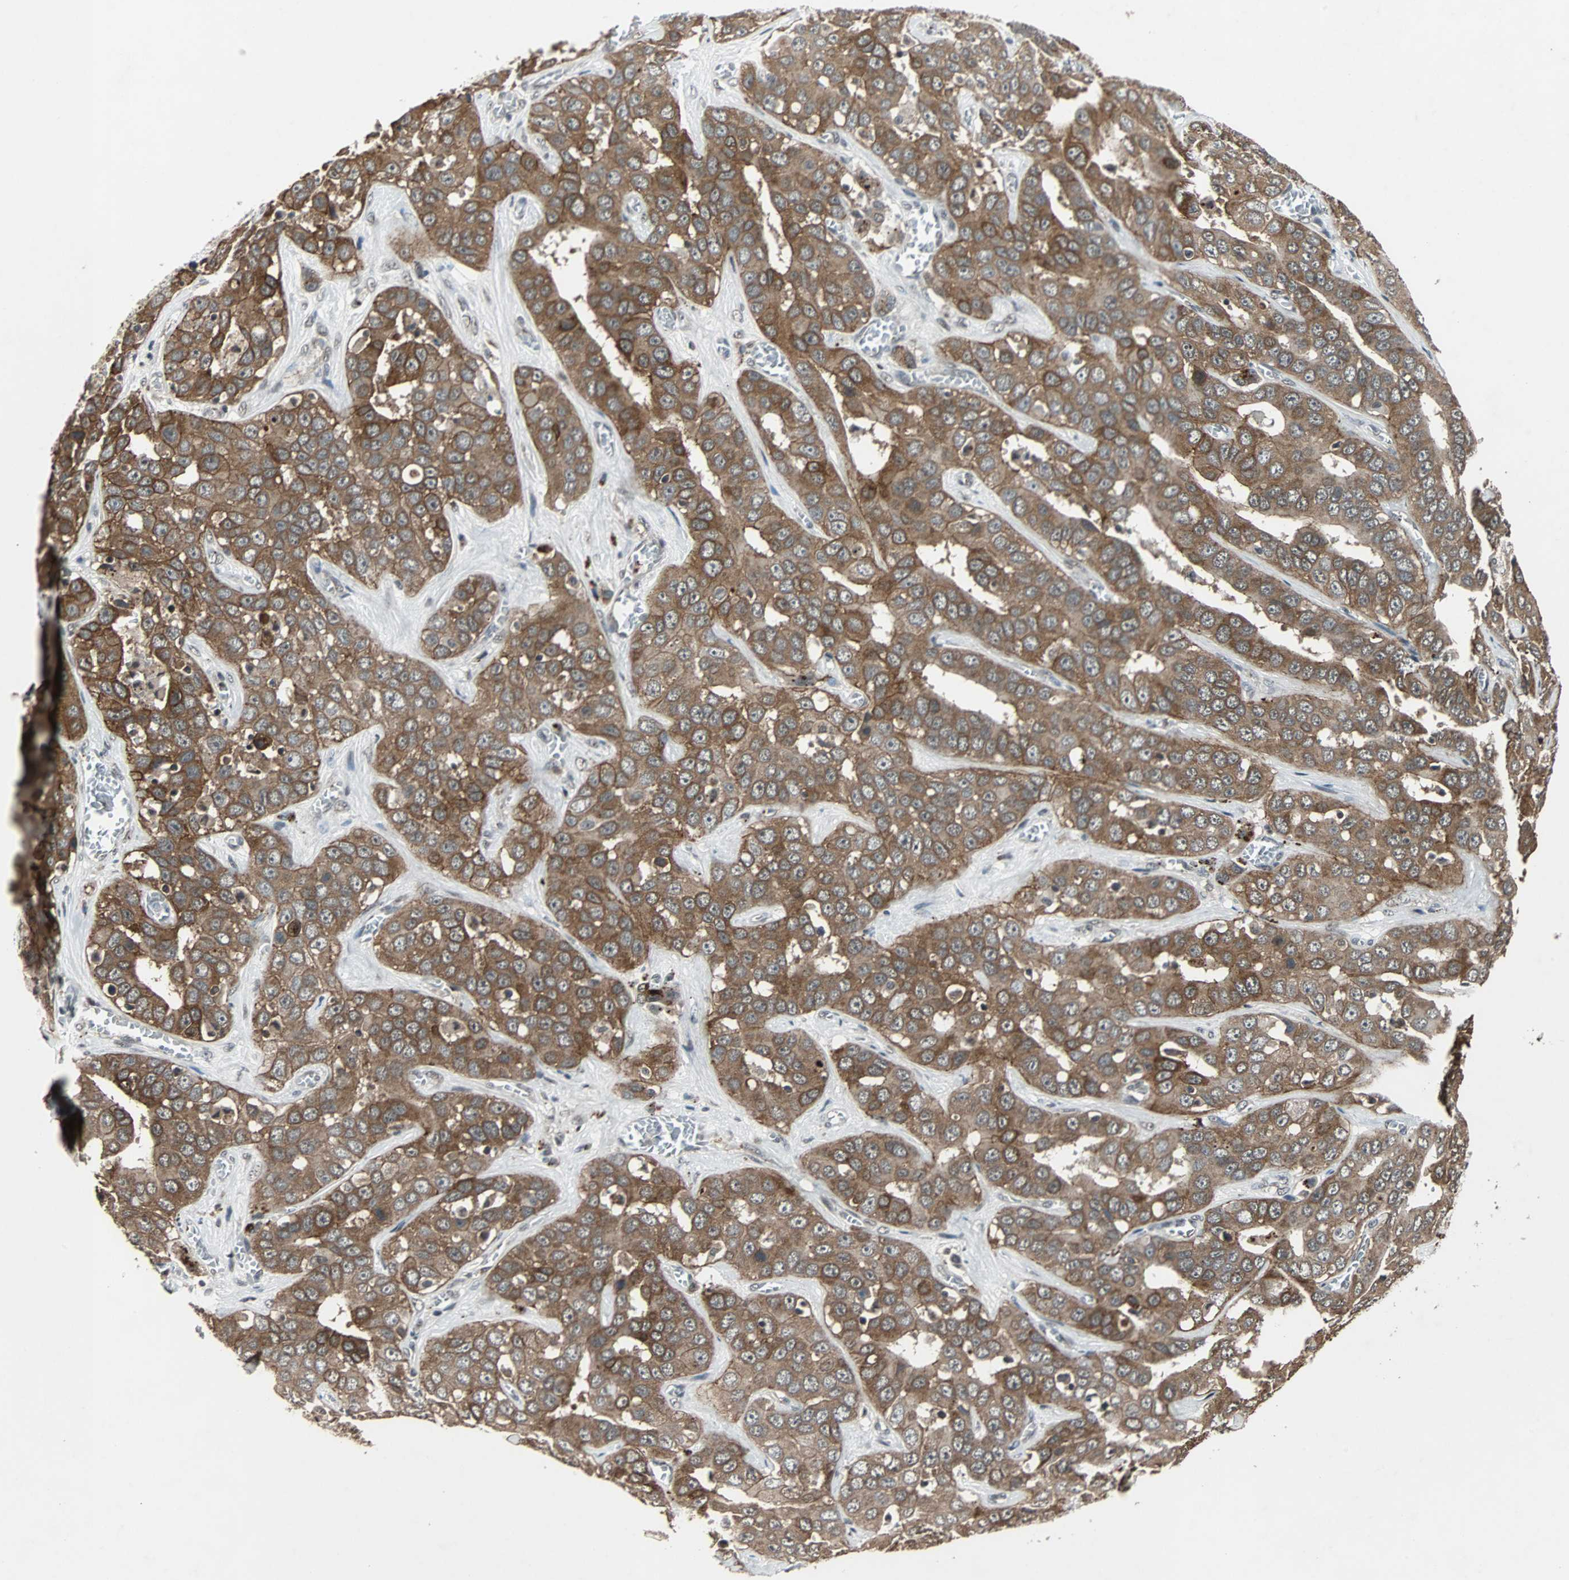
{"staining": {"intensity": "moderate", "quantity": ">75%", "location": "cytoplasmic/membranous"}, "tissue": "liver cancer", "cell_type": "Tumor cells", "image_type": "cancer", "snomed": [{"axis": "morphology", "description": "Cholangiocarcinoma"}, {"axis": "topography", "description": "Liver"}], "caption": "A micrograph of liver cholangiocarcinoma stained for a protein demonstrates moderate cytoplasmic/membranous brown staining in tumor cells.", "gene": "LSR", "patient": {"sex": "female", "age": 52}}